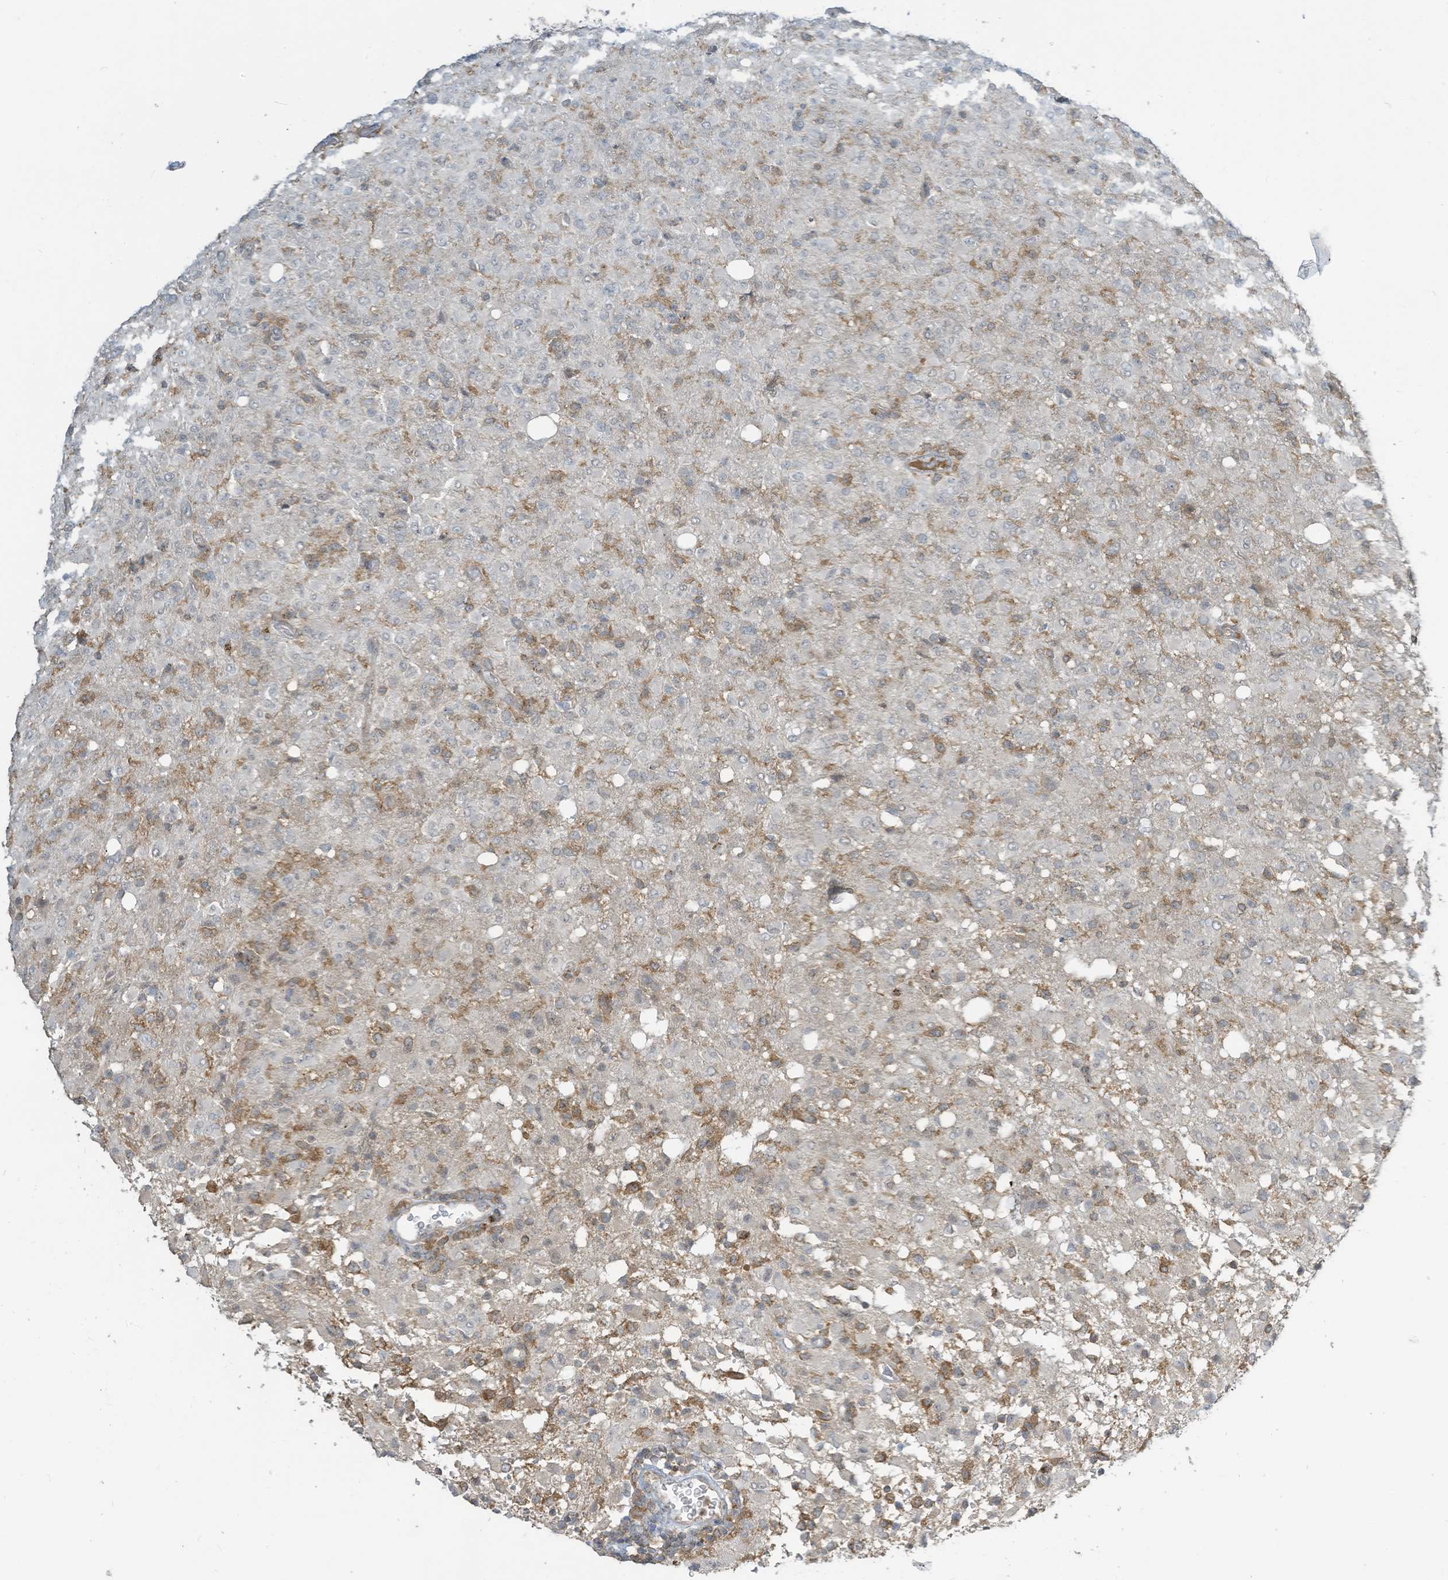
{"staining": {"intensity": "moderate", "quantity": "<25%", "location": "cytoplasmic/membranous"}, "tissue": "glioma", "cell_type": "Tumor cells", "image_type": "cancer", "snomed": [{"axis": "morphology", "description": "Glioma, malignant, High grade"}, {"axis": "topography", "description": "Brain"}], "caption": "IHC (DAB (3,3'-diaminobenzidine)) staining of glioma demonstrates moderate cytoplasmic/membranous protein expression in about <25% of tumor cells. (IHC, brightfield microscopy, high magnification).", "gene": "PARVG", "patient": {"sex": "female", "age": 57}}